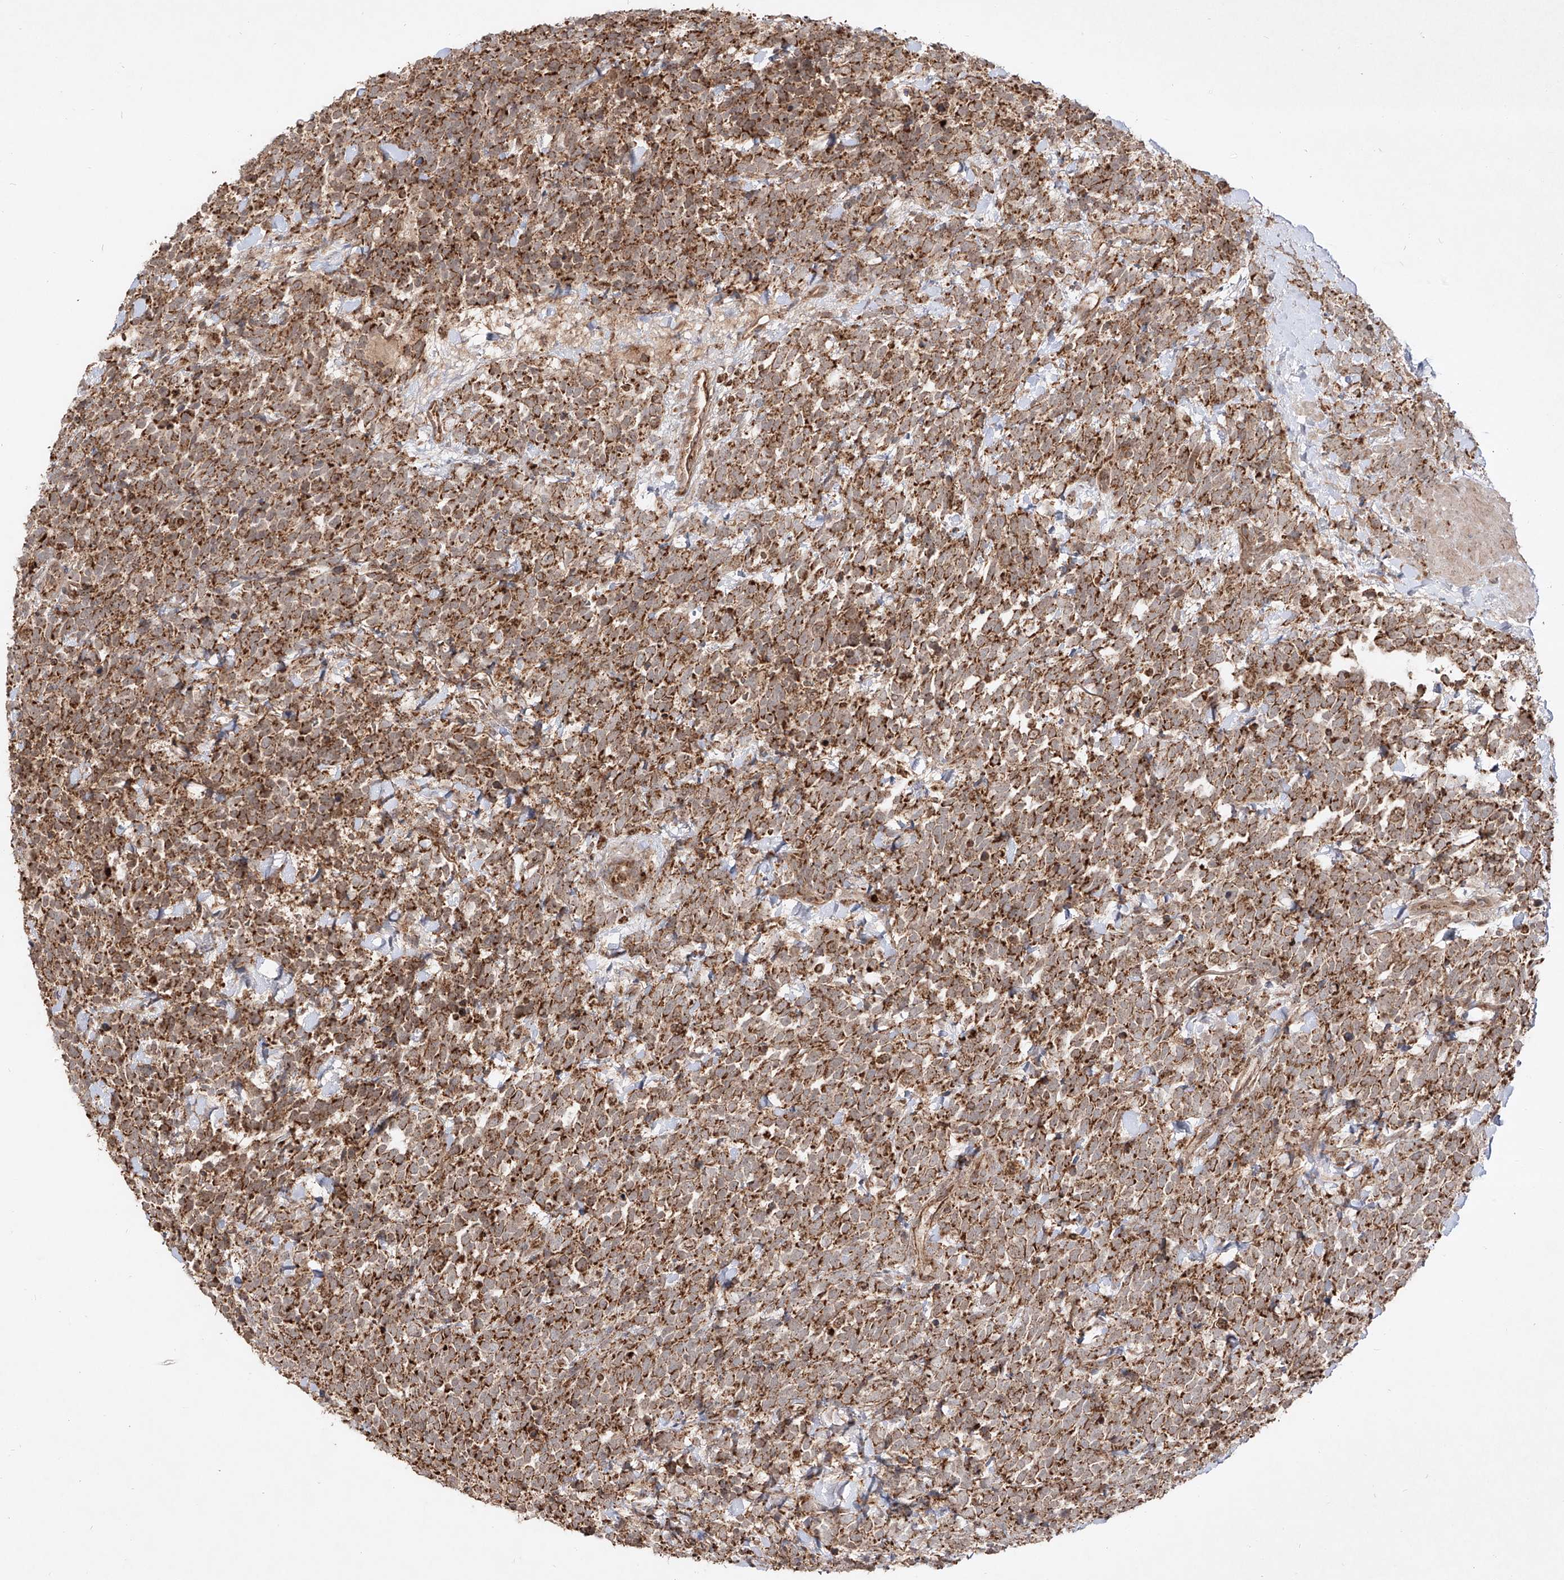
{"staining": {"intensity": "strong", "quantity": ">75%", "location": "cytoplasmic/membranous"}, "tissue": "urothelial cancer", "cell_type": "Tumor cells", "image_type": "cancer", "snomed": [{"axis": "morphology", "description": "Urothelial carcinoma, High grade"}, {"axis": "topography", "description": "Urinary bladder"}], "caption": "Brown immunohistochemical staining in urothelial carcinoma (high-grade) exhibits strong cytoplasmic/membranous staining in approximately >75% of tumor cells.", "gene": "AIM2", "patient": {"sex": "female", "age": 82}}